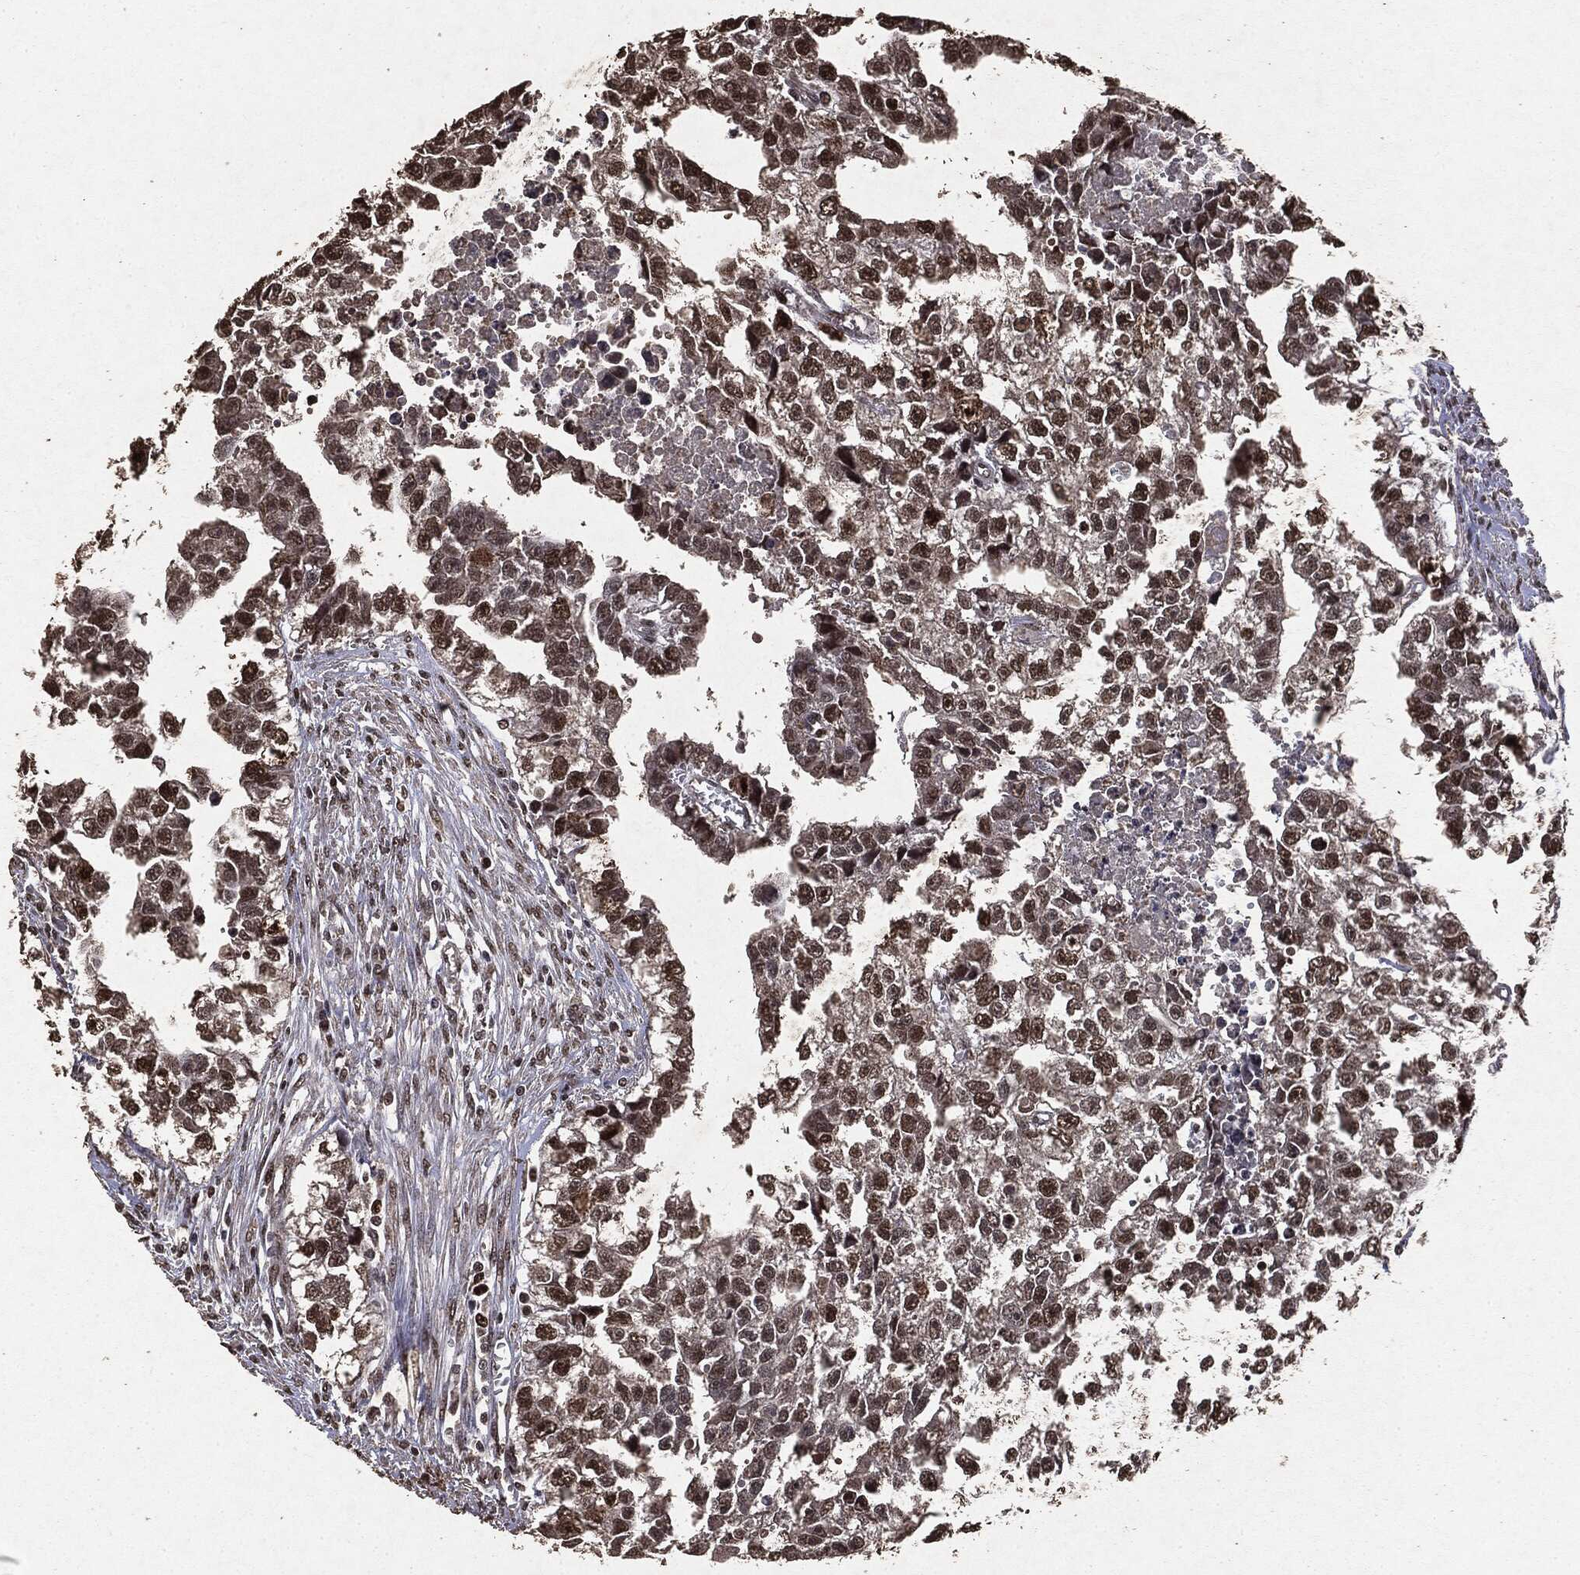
{"staining": {"intensity": "moderate", "quantity": "25%-75%", "location": "nuclear"}, "tissue": "testis cancer", "cell_type": "Tumor cells", "image_type": "cancer", "snomed": [{"axis": "morphology", "description": "Carcinoma, Embryonal, NOS"}, {"axis": "morphology", "description": "Teratoma, malignant, NOS"}, {"axis": "topography", "description": "Testis"}], "caption": "Protein staining of testis teratoma (malignant) tissue demonstrates moderate nuclear expression in about 25%-75% of tumor cells.", "gene": "RAD18", "patient": {"sex": "male", "age": 44}}